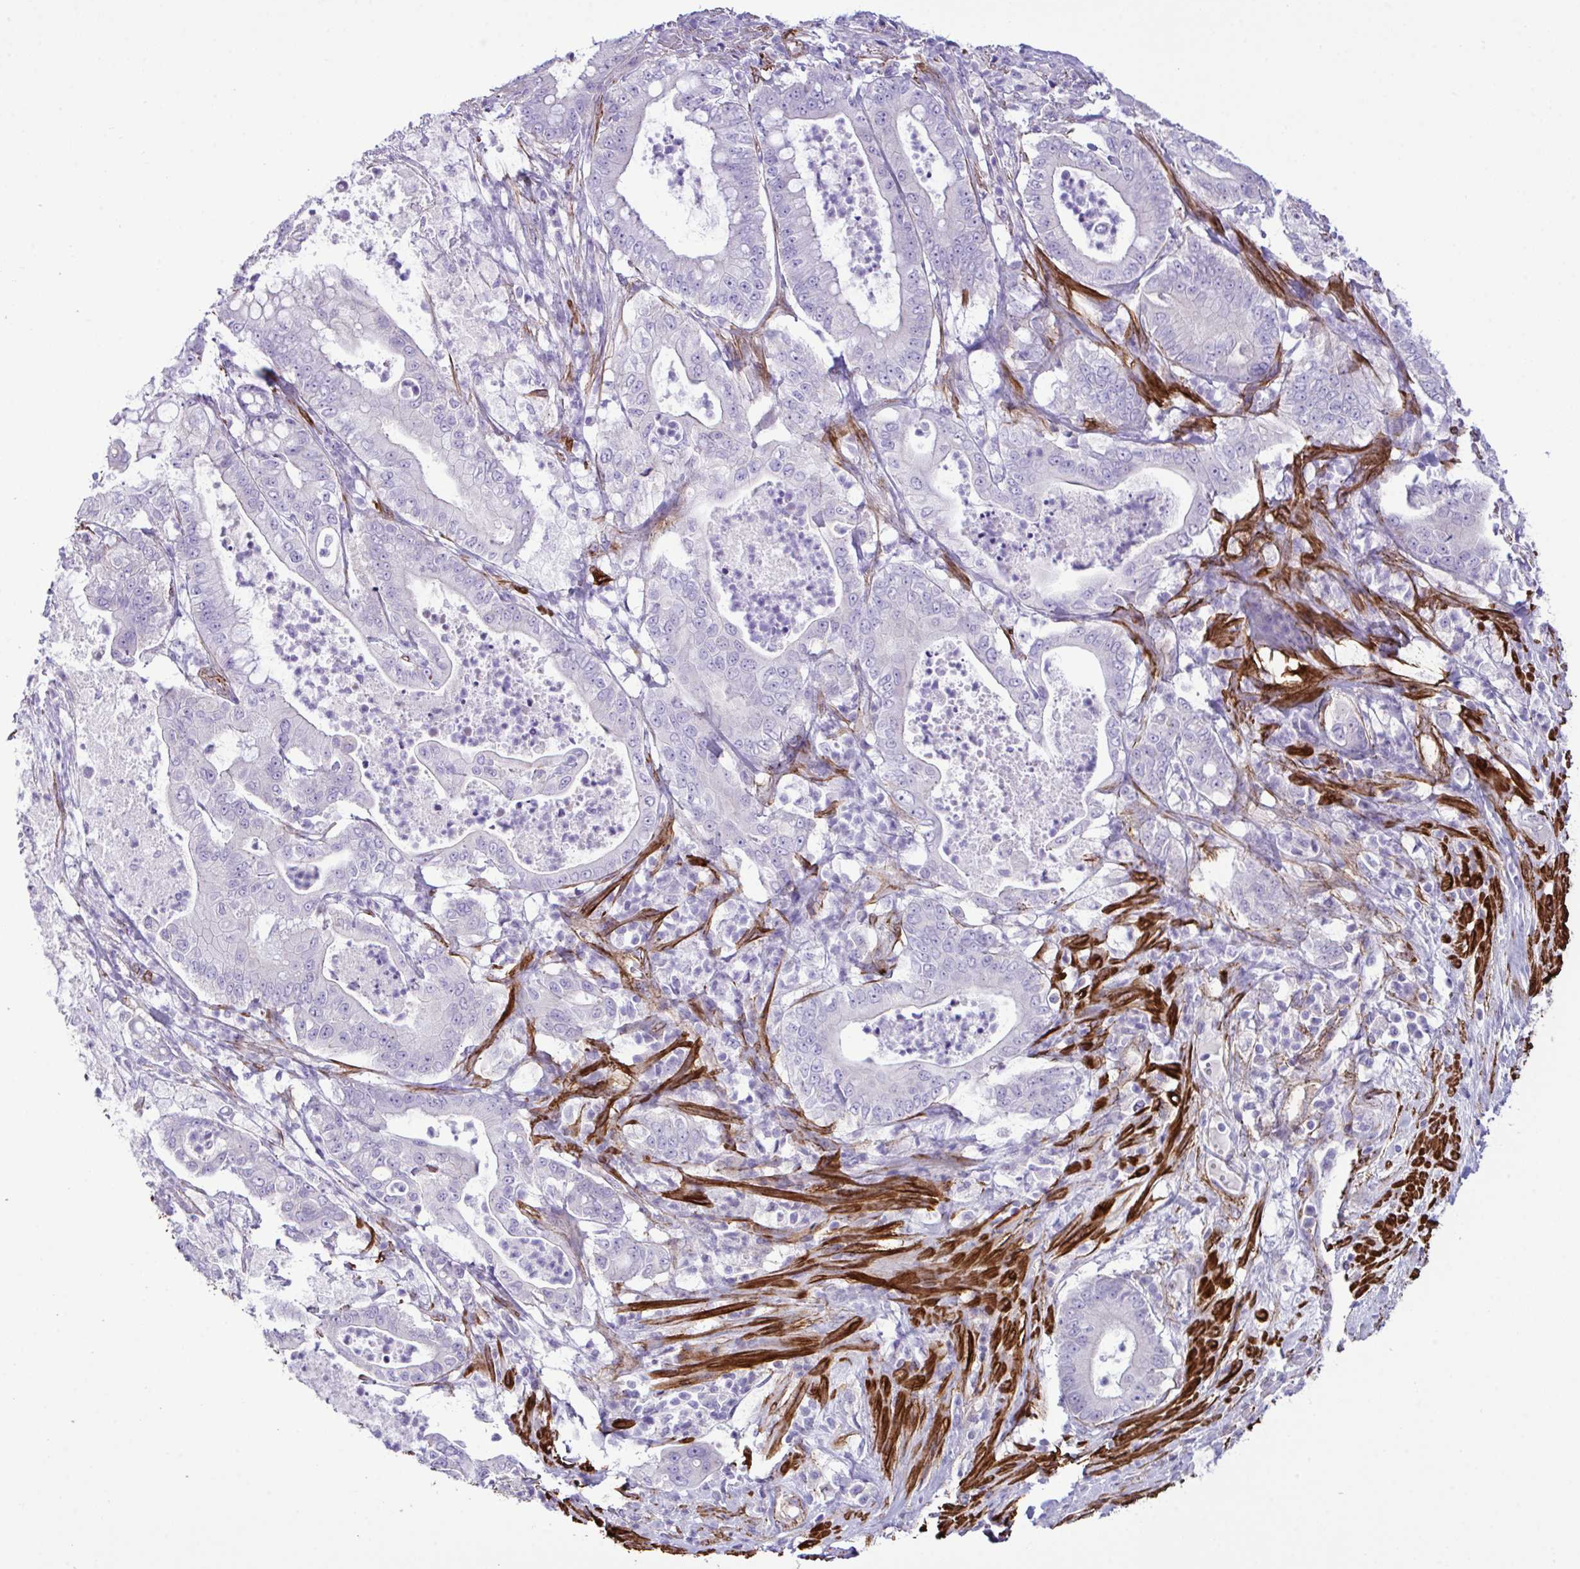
{"staining": {"intensity": "negative", "quantity": "none", "location": "none"}, "tissue": "pancreatic cancer", "cell_type": "Tumor cells", "image_type": "cancer", "snomed": [{"axis": "morphology", "description": "Adenocarcinoma, NOS"}, {"axis": "topography", "description": "Pancreas"}], "caption": "Immunohistochemistry (IHC) image of human pancreatic cancer (adenocarcinoma) stained for a protein (brown), which shows no expression in tumor cells.", "gene": "SYNPO2L", "patient": {"sex": "male", "age": 71}}